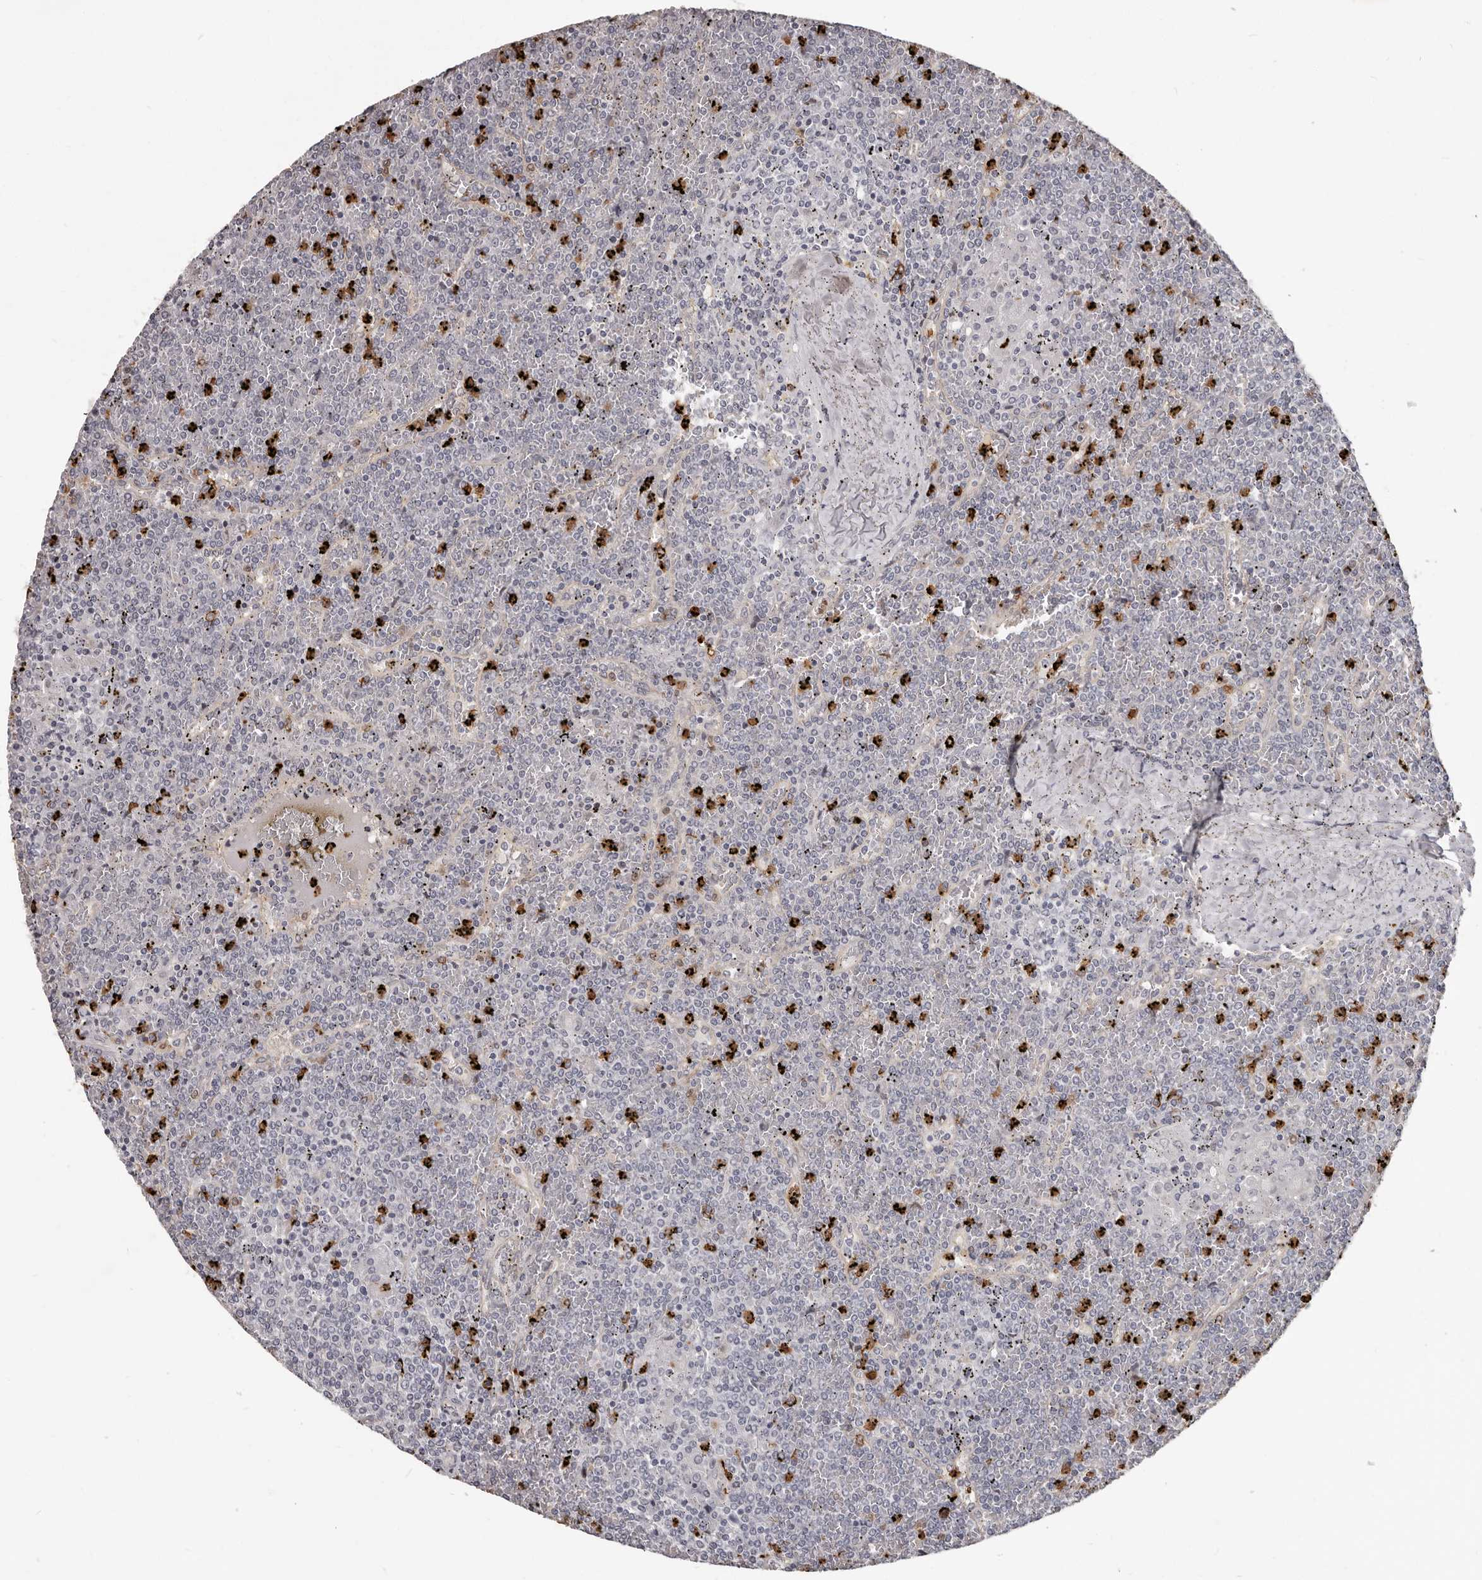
{"staining": {"intensity": "negative", "quantity": "none", "location": "none"}, "tissue": "lymphoma", "cell_type": "Tumor cells", "image_type": "cancer", "snomed": [{"axis": "morphology", "description": "Malignant lymphoma, non-Hodgkin's type, Low grade"}, {"axis": "topography", "description": "Spleen"}], "caption": "Immunohistochemistry (IHC) micrograph of neoplastic tissue: lymphoma stained with DAB (3,3'-diaminobenzidine) shows no significant protein expression in tumor cells.", "gene": "GPR157", "patient": {"sex": "female", "age": 19}}